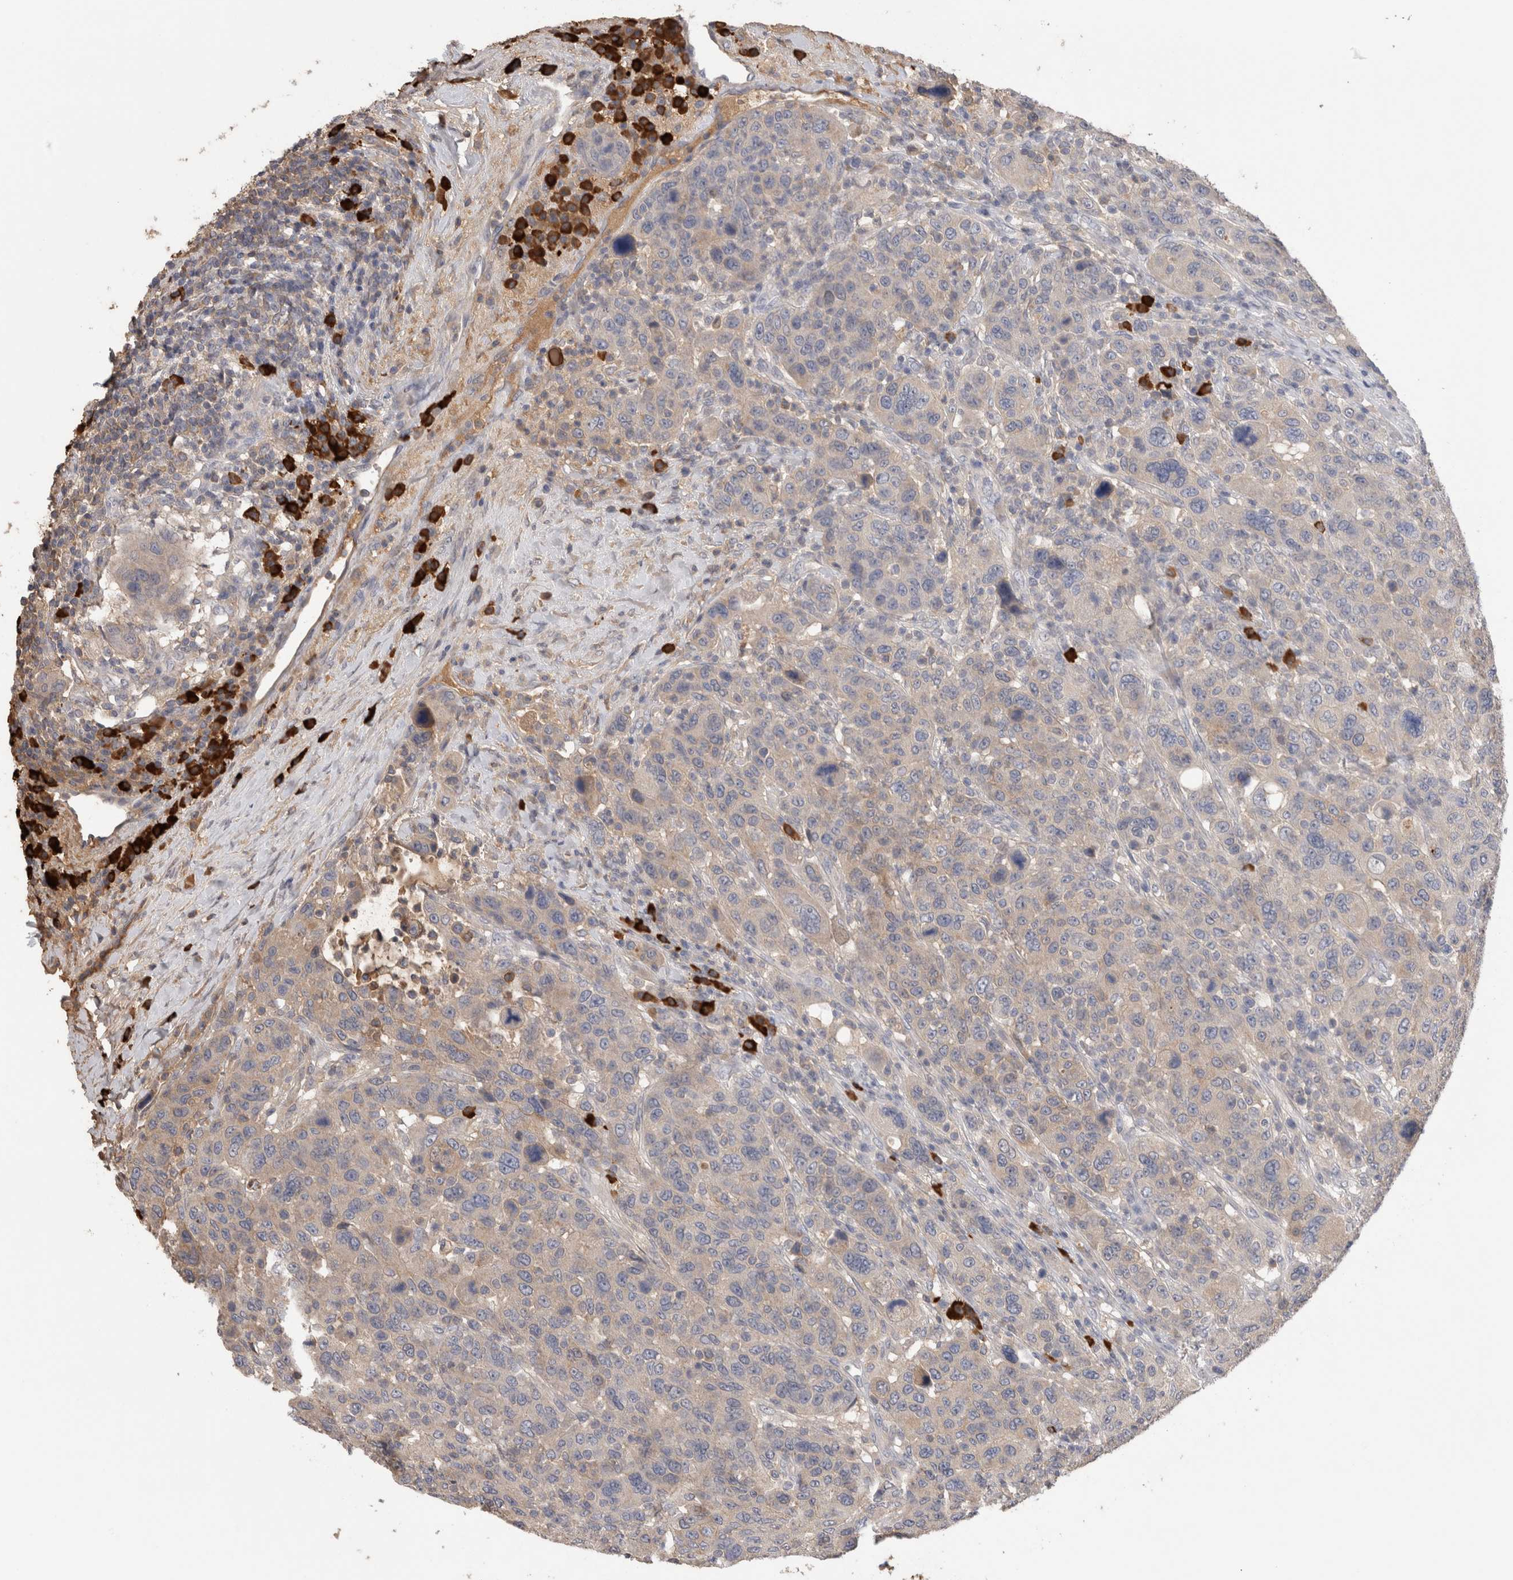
{"staining": {"intensity": "negative", "quantity": "none", "location": "none"}, "tissue": "breast cancer", "cell_type": "Tumor cells", "image_type": "cancer", "snomed": [{"axis": "morphology", "description": "Duct carcinoma"}, {"axis": "topography", "description": "Breast"}], "caption": "Photomicrograph shows no significant protein expression in tumor cells of breast cancer.", "gene": "PPP3CC", "patient": {"sex": "female", "age": 37}}